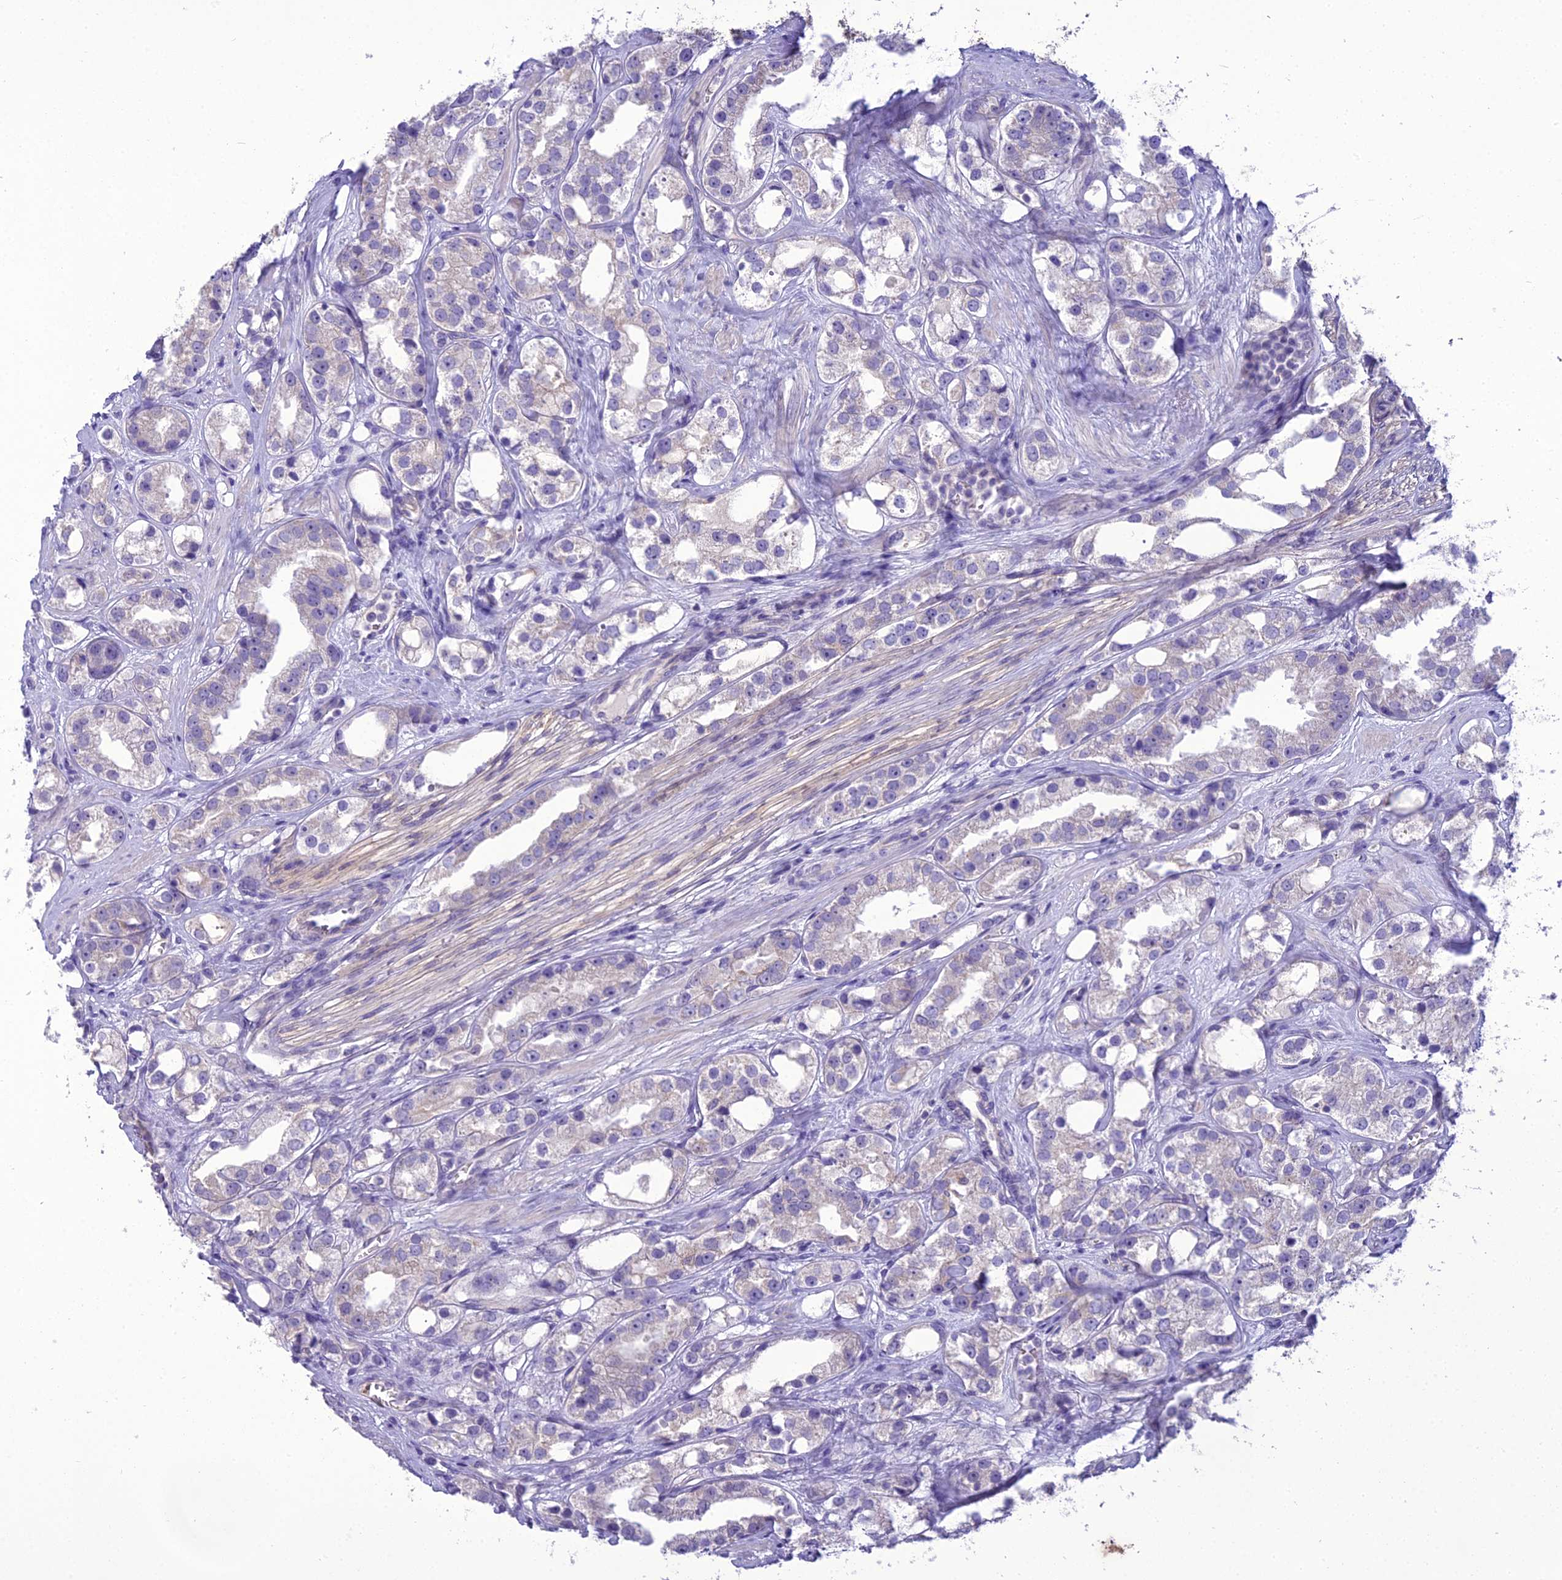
{"staining": {"intensity": "negative", "quantity": "none", "location": "none"}, "tissue": "prostate cancer", "cell_type": "Tumor cells", "image_type": "cancer", "snomed": [{"axis": "morphology", "description": "Adenocarcinoma, NOS"}, {"axis": "topography", "description": "Prostate"}], "caption": "A micrograph of human prostate cancer (adenocarcinoma) is negative for staining in tumor cells.", "gene": "SCRT1", "patient": {"sex": "male", "age": 79}}